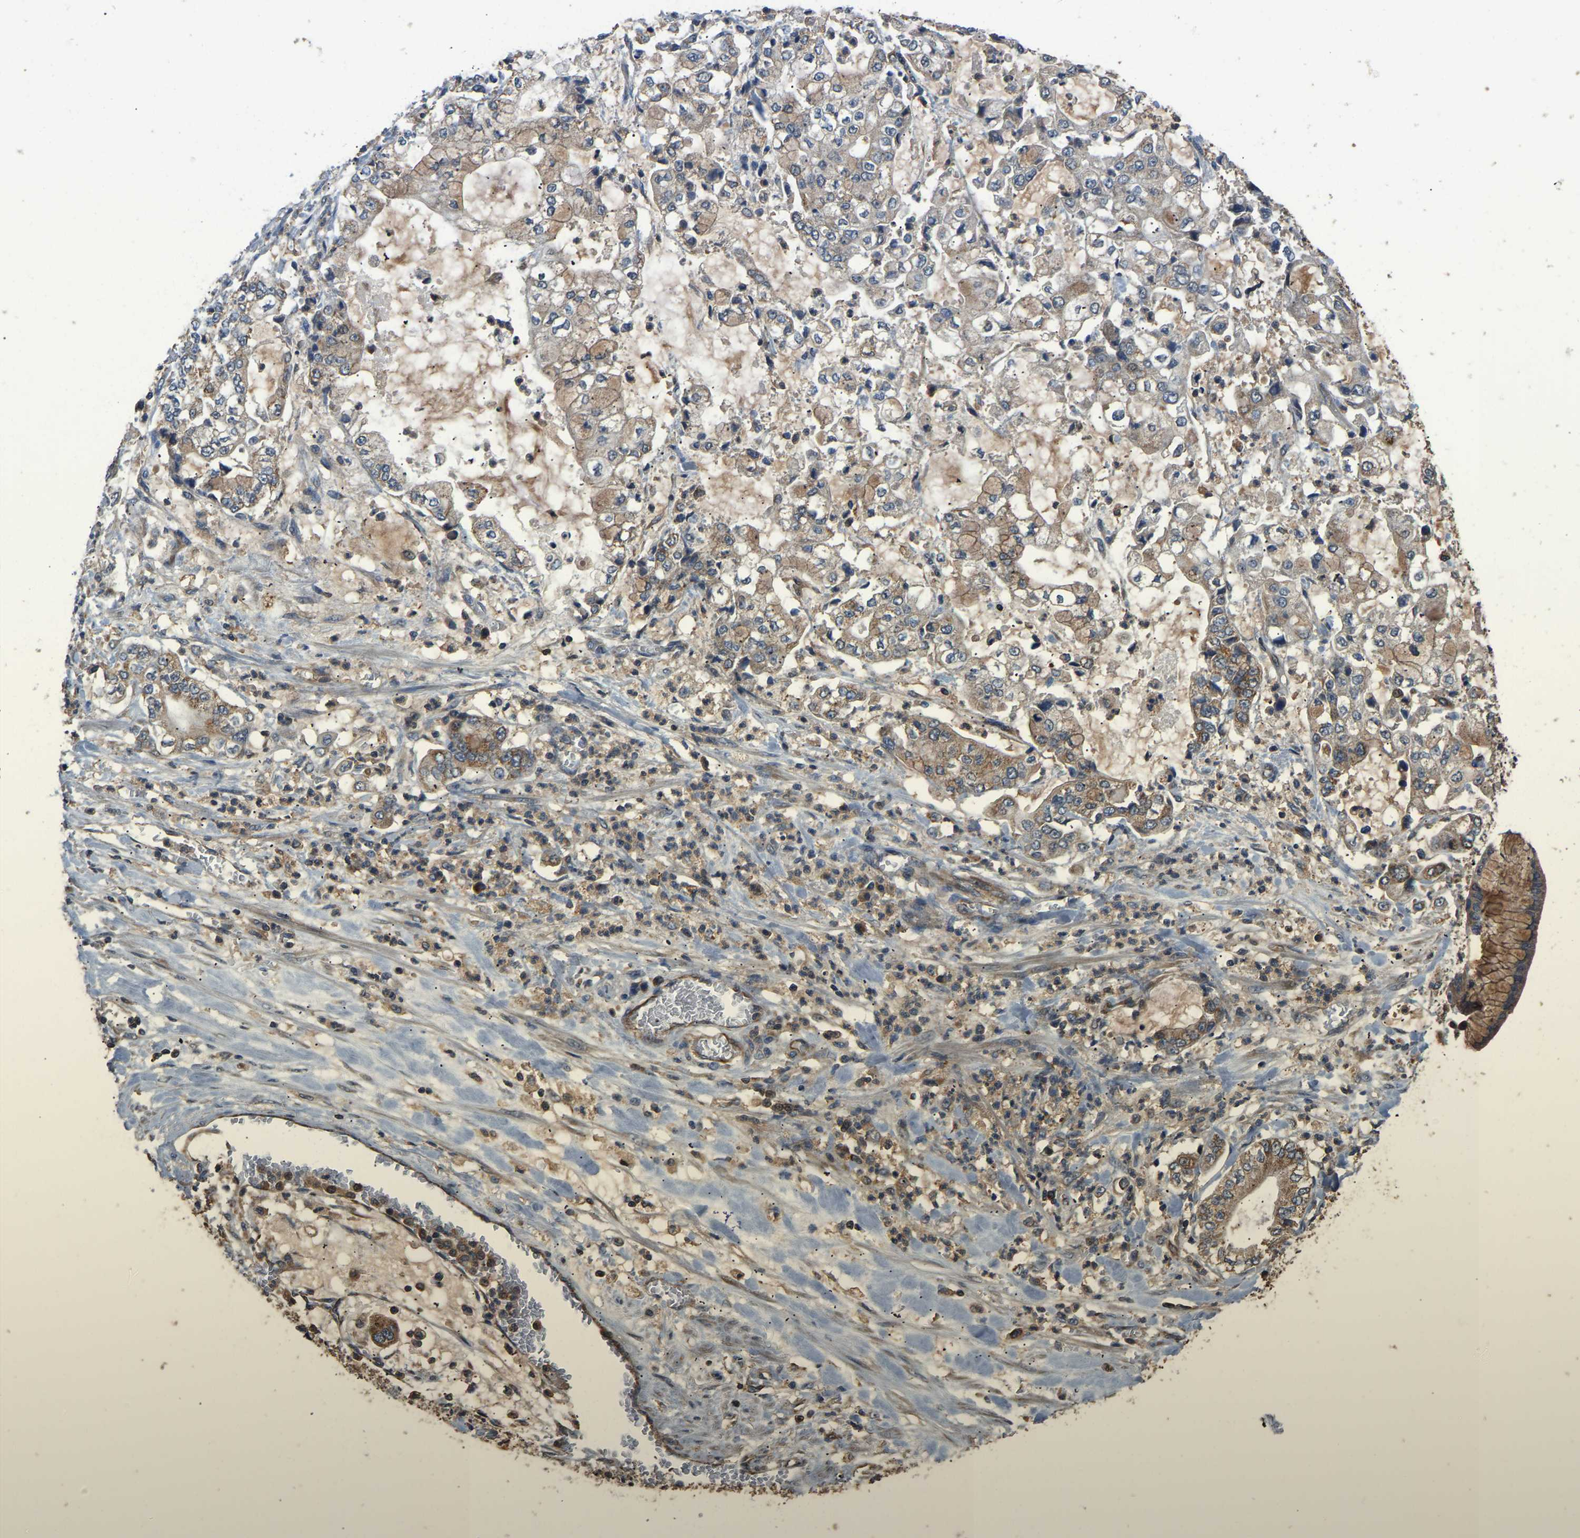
{"staining": {"intensity": "moderate", "quantity": "25%-75%", "location": "cytoplasmic/membranous"}, "tissue": "stomach cancer", "cell_type": "Tumor cells", "image_type": "cancer", "snomed": [{"axis": "morphology", "description": "Adenocarcinoma, NOS"}, {"axis": "topography", "description": "Stomach"}], "caption": "IHC micrograph of neoplastic tissue: human stomach cancer stained using immunohistochemistry shows medium levels of moderate protein expression localized specifically in the cytoplasmic/membranous of tumor cells, appearing as a cytoplasmic/membranous brown color.", "gene": "TUFM", "patient": {"sex": "male", "age": 76}}